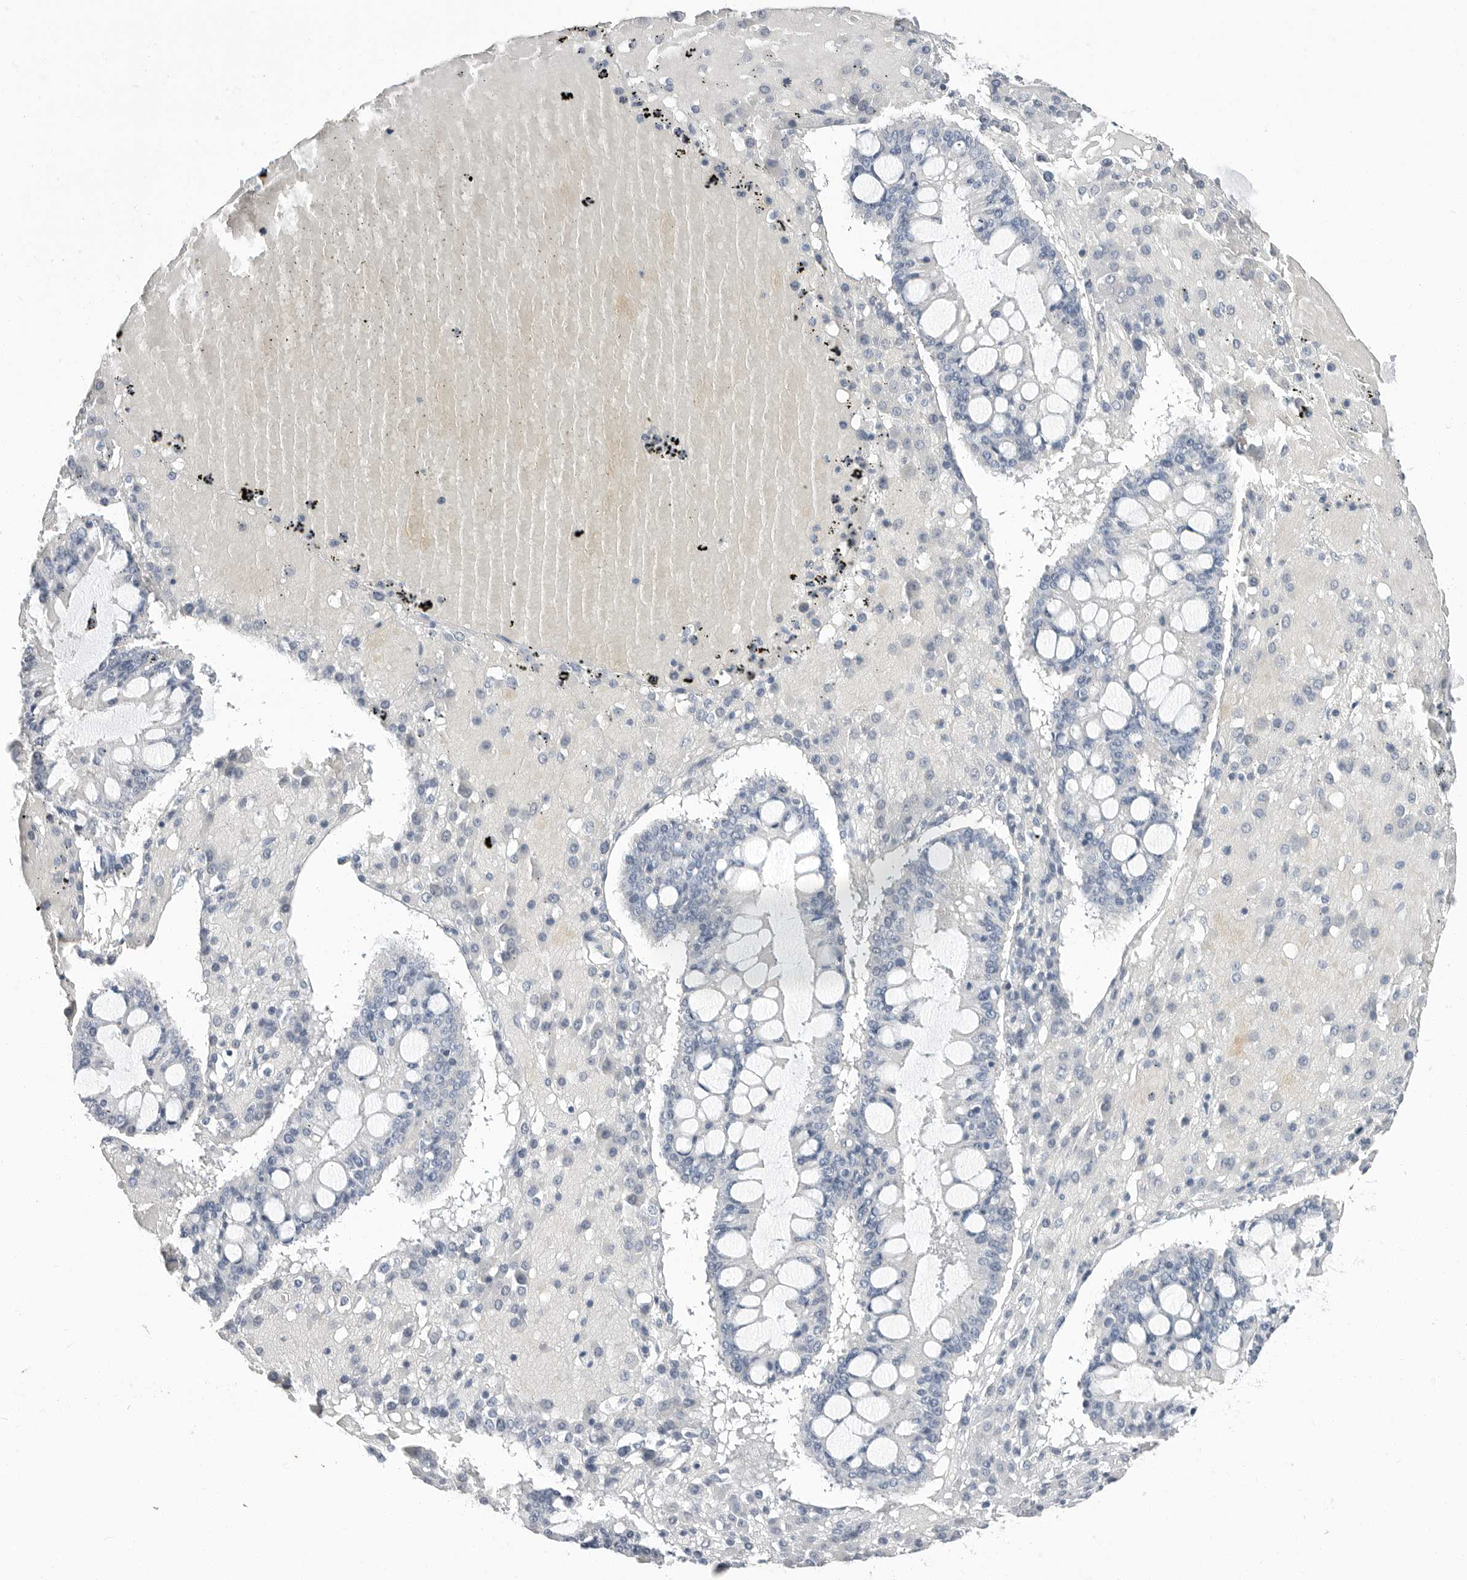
{"staining": {"intensity": "negative", "quantity": "none", "location": "none"}, "tissue": "ovarian cancer", "cell_type": "Tumor cells", "image_type": "cancer", "snomed": [{"axis": "morphology", "description": "Cystadenocarcinoma, mucinous, NOS"}, {"axis": "topography", "description": "Ovary"}], "caption": "Tumor cells show no significant protein staining in ovarian cancer.", "gene": "PLN", "patient": {"sex": "female", "age": 73}}